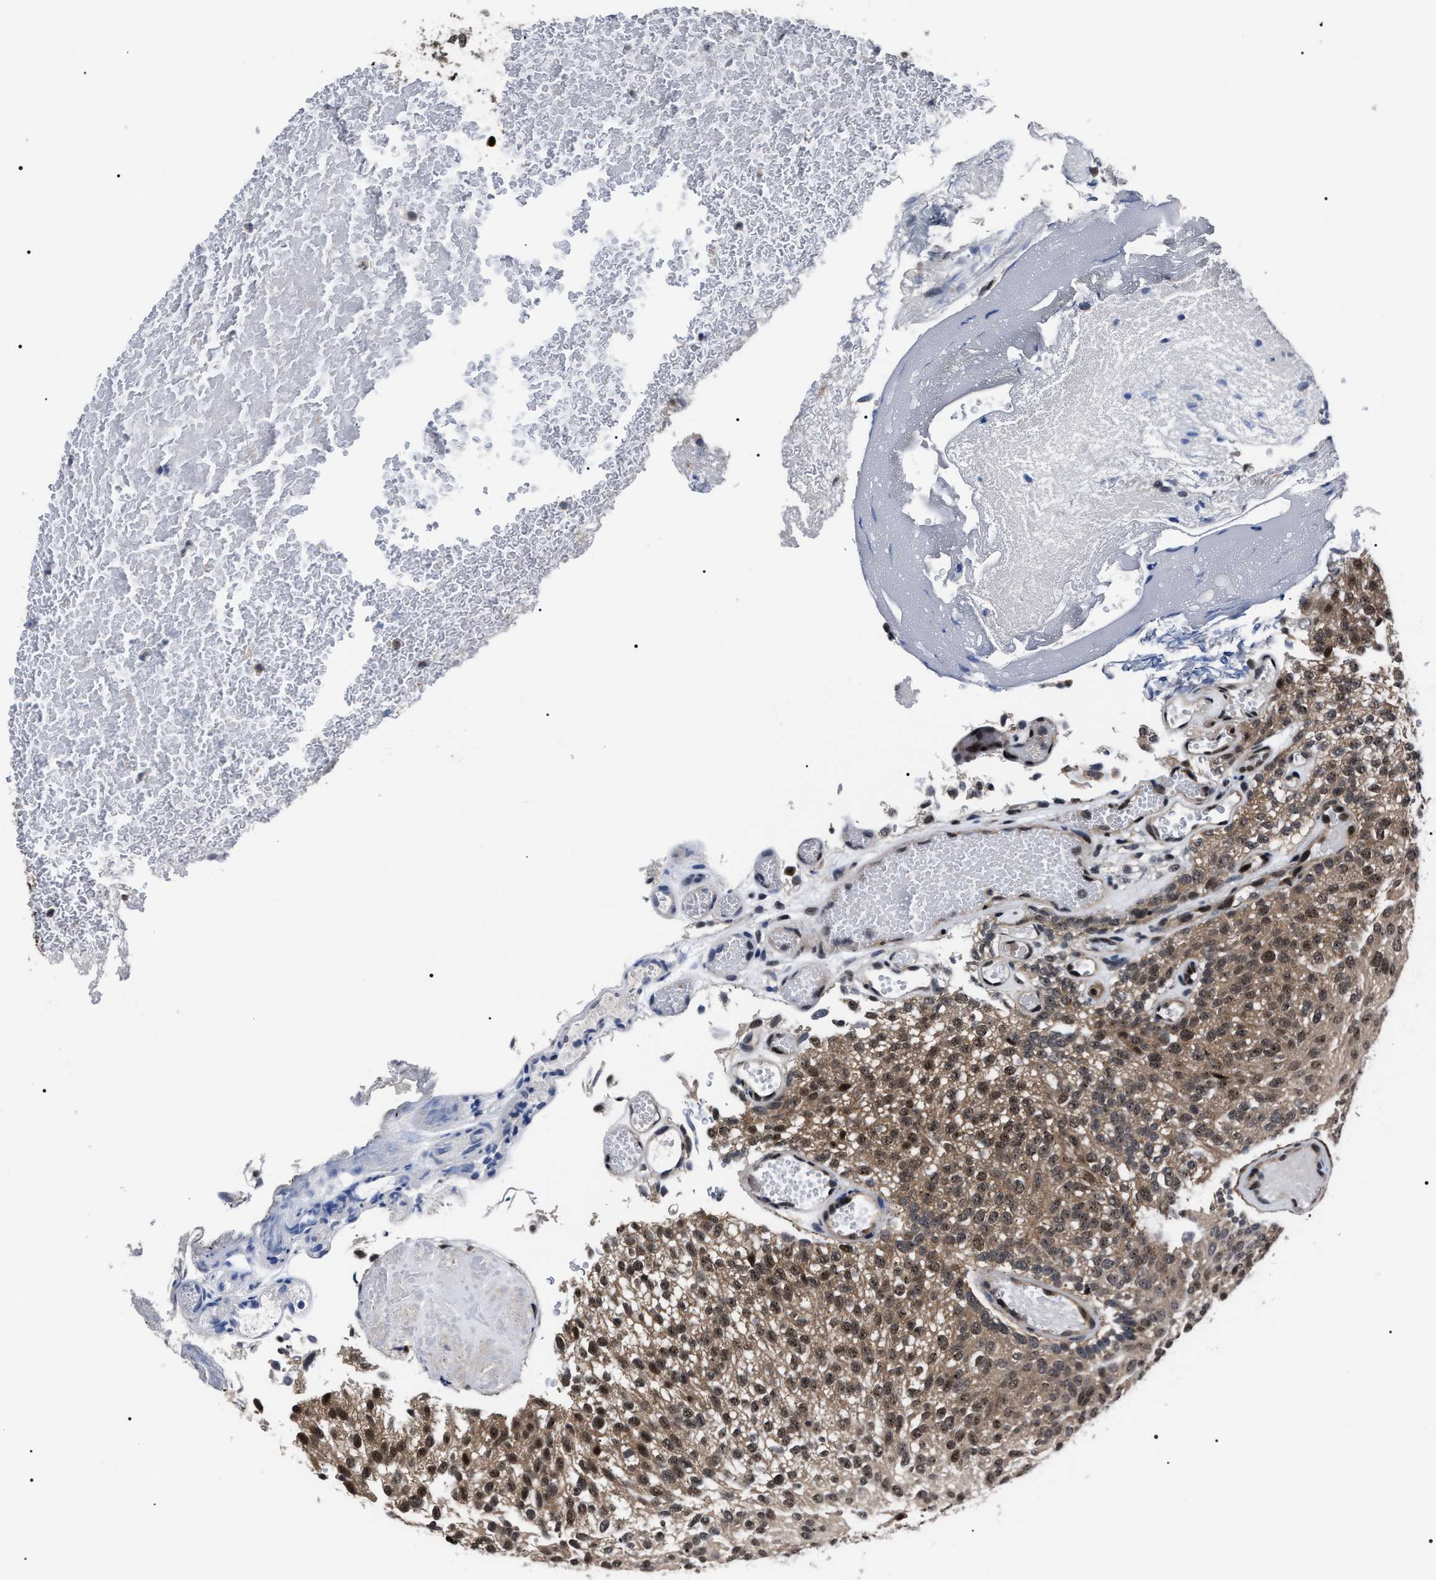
{"staining": {"intensity": "moderate", "quantity": ">75%", "location": "cytoplasmic/membranous,nuclear"}, "tissue": "urothelial cancer", "cell_type": "Tumor cells", "image_type": "cancer", "snomed": [{"axis": "morphology", "description": "Urothelial carcinoma, Low grade"}, {"axis": "topography", "description": "Urinary bladder"}], "caption": "This photomicrograph exhibits immunohistochemistry (IHC) staining of urothelial carcinoma (low-grade), with medium moderate cytoplasmic/membranous and nuclear positivity in approximately >75% of tumor cells.", "gene": "CSNK2A1", "patient": {"sex": "male", "age": 78}}